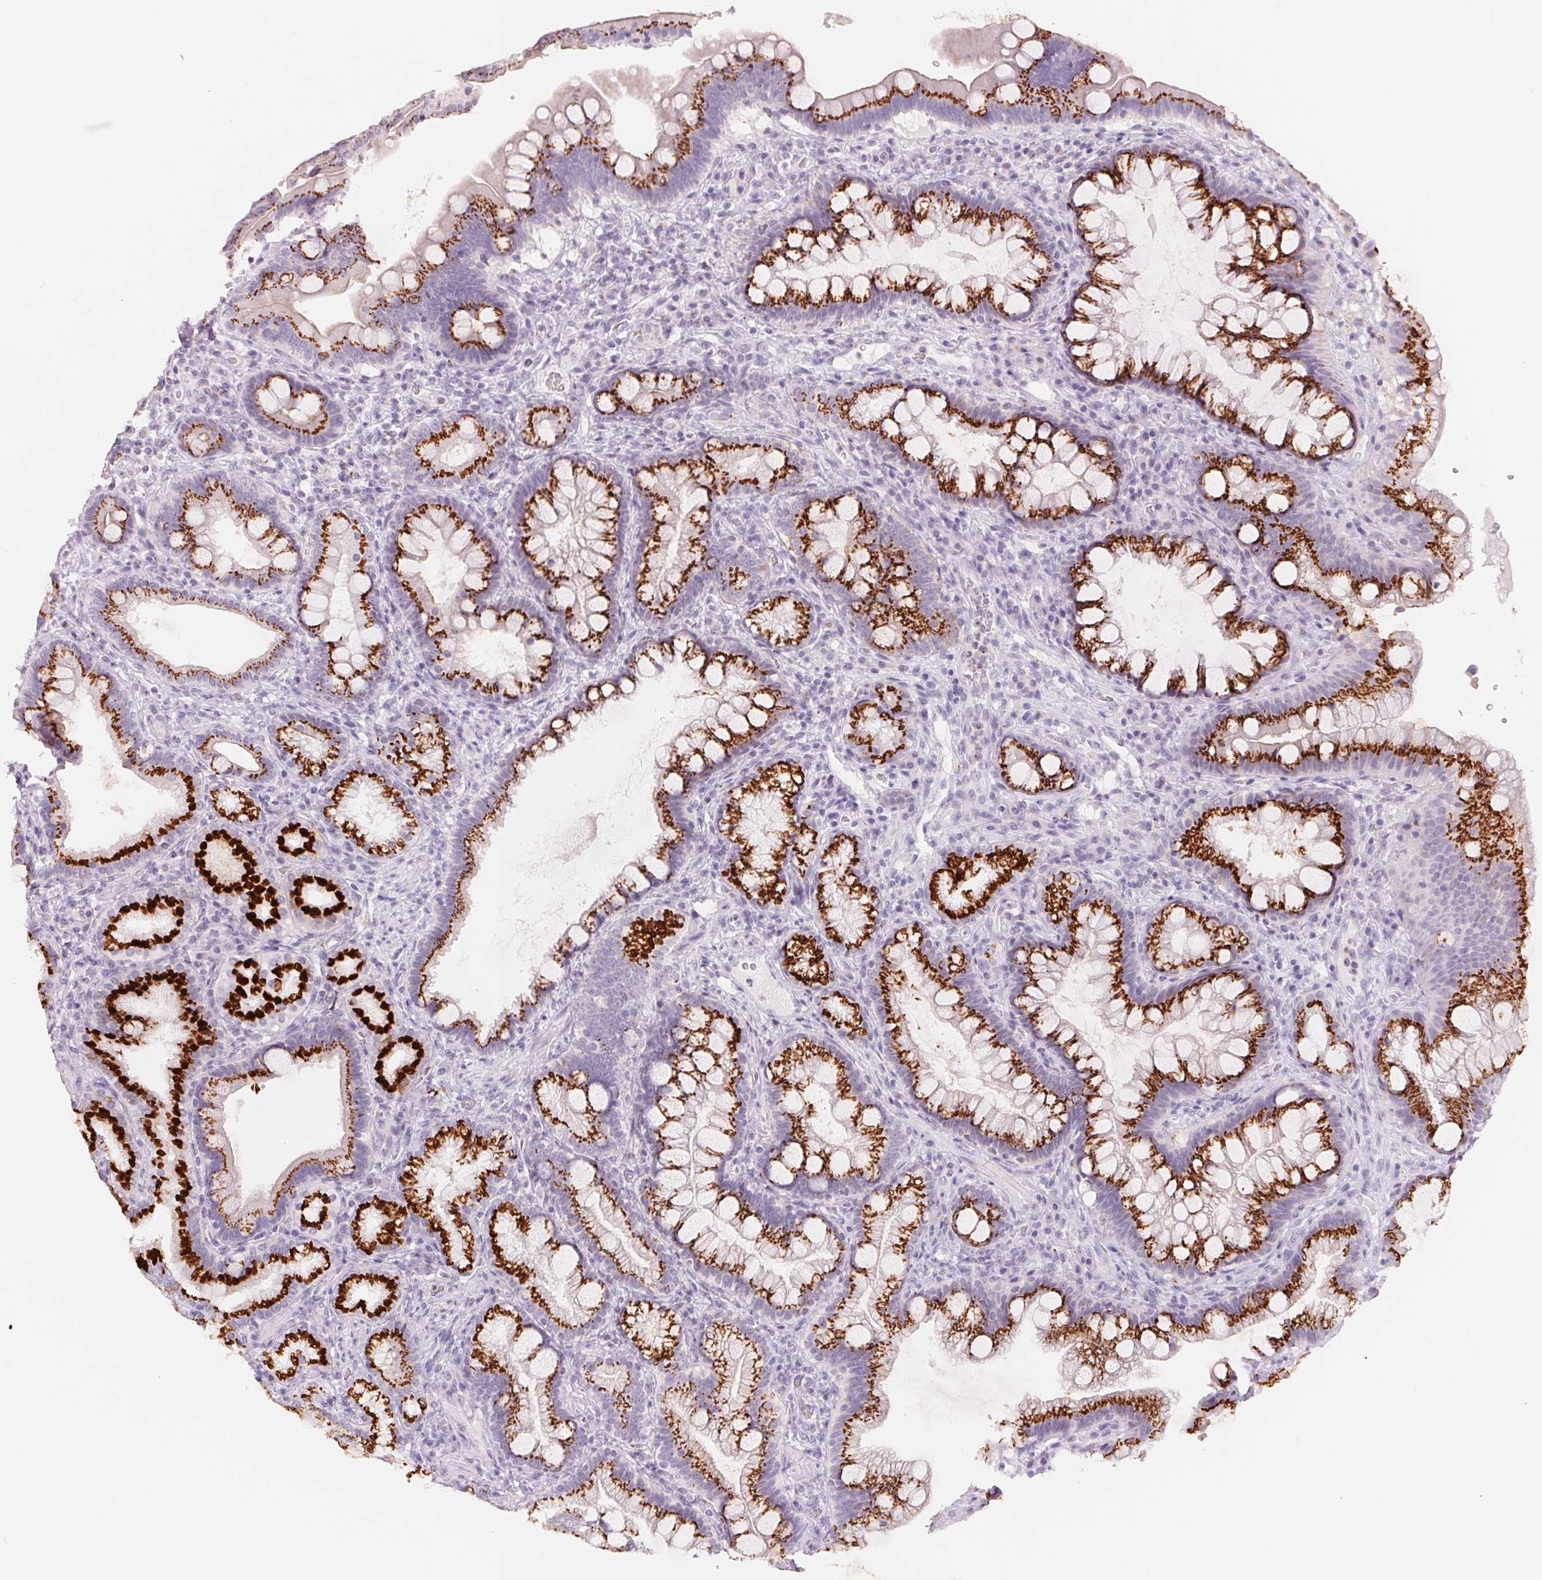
{"staining": {"intensity": "strong", "quantity": ">75%", "location": "cytoplasmic/membranous"}, "tissue": "duodenum", "cell_type": "Glandular cells", "image_type": "normal", "snomed": [{"axis": "morphology", "description": "Normal tissue, NOS"}, {"axis": "topography", "description": "Pancreas"}, {"axis": "topography", "description": "Duodenum"}], "caption": "Immunohistochemistry (IHC) staining of unremarkable duodenum, which reveals high levels of strong cytoplasmic/membranous expression in about >75% of glandular cells indicating strong cytoplasmic/membranous protein positivity. The staining was performed using DAB (brown) for protein detection and nuclei were counterstained in hematoxylin (blue).", "gene": "GALNT7", "patient": {"sex": "male", "age": 59}}